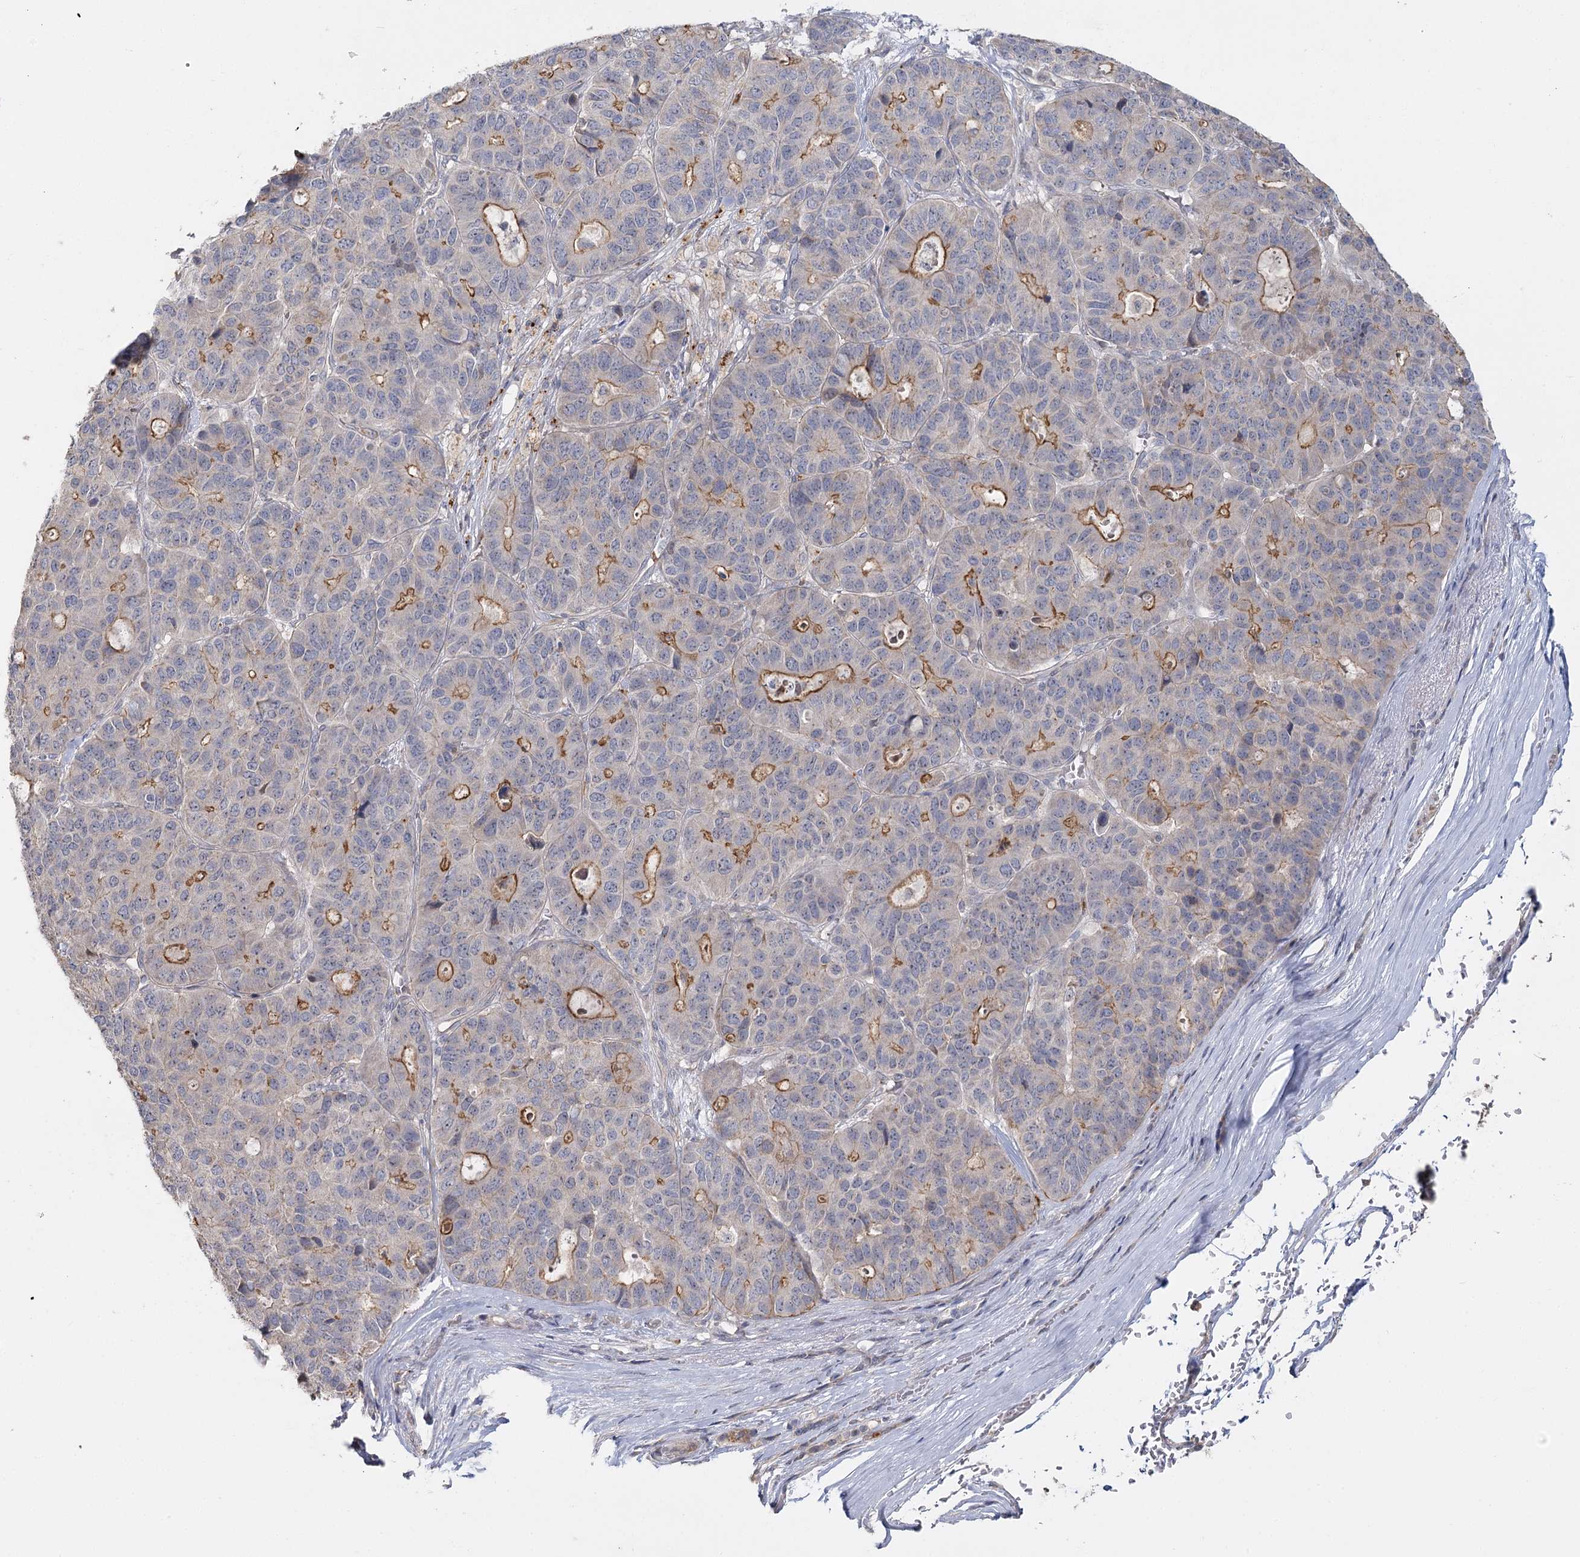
{"staining": {"intensity": "moderate", "quantity": "<25%", "location": "cytoplasmic/membranous"}, "tissue": "pancreatic cancer", "cell_type": "Tumor cells", "image_type": "cancer", "snomed": [{"axis": "morphology", "description": "Adenocarcinoma, NOS"}, {"axis": "topography", "description": "Pancreas"}], "caption": "Moderate cytoplasmic/membranous protein staining is present in approximately <25% of tumor cells in adenocarcinoma (pancreatic).", "gene": "ANGPTL5", "patient": {"sex": "male", "age": 50}}